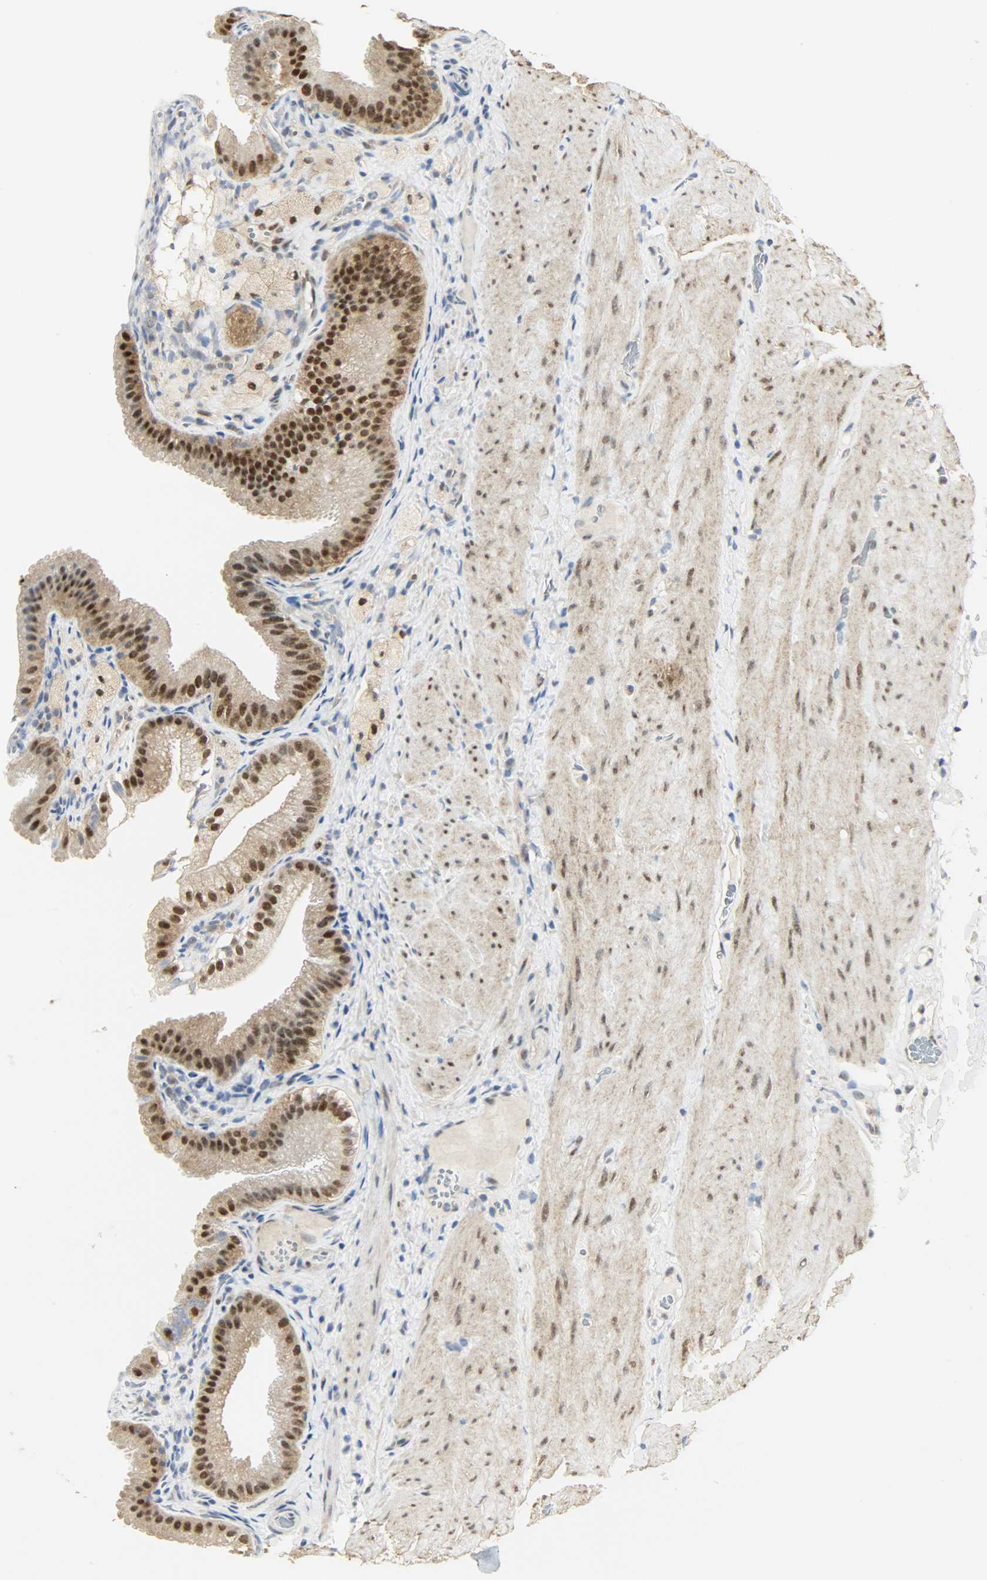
{"staining": {"intensity": "strong", "quantity": ">75%", "location": "nuclear"}, "tissue": "gallbladder", "cell_type": "Glandular cells", "image_type": "normal", "snomed": [{"axis": "morphology", "description": "Normal tissue, NOS"}, {"axis": "topography", "description": "Gallbladder"}], "caption": "The histopathology image demonstrates staining of normal gallbladder, revealing strong nuclear protein positivity (brown color) within glandular cells.", "gene": "NPEPL1", "patient": {"sex": "female", "age": 24}}